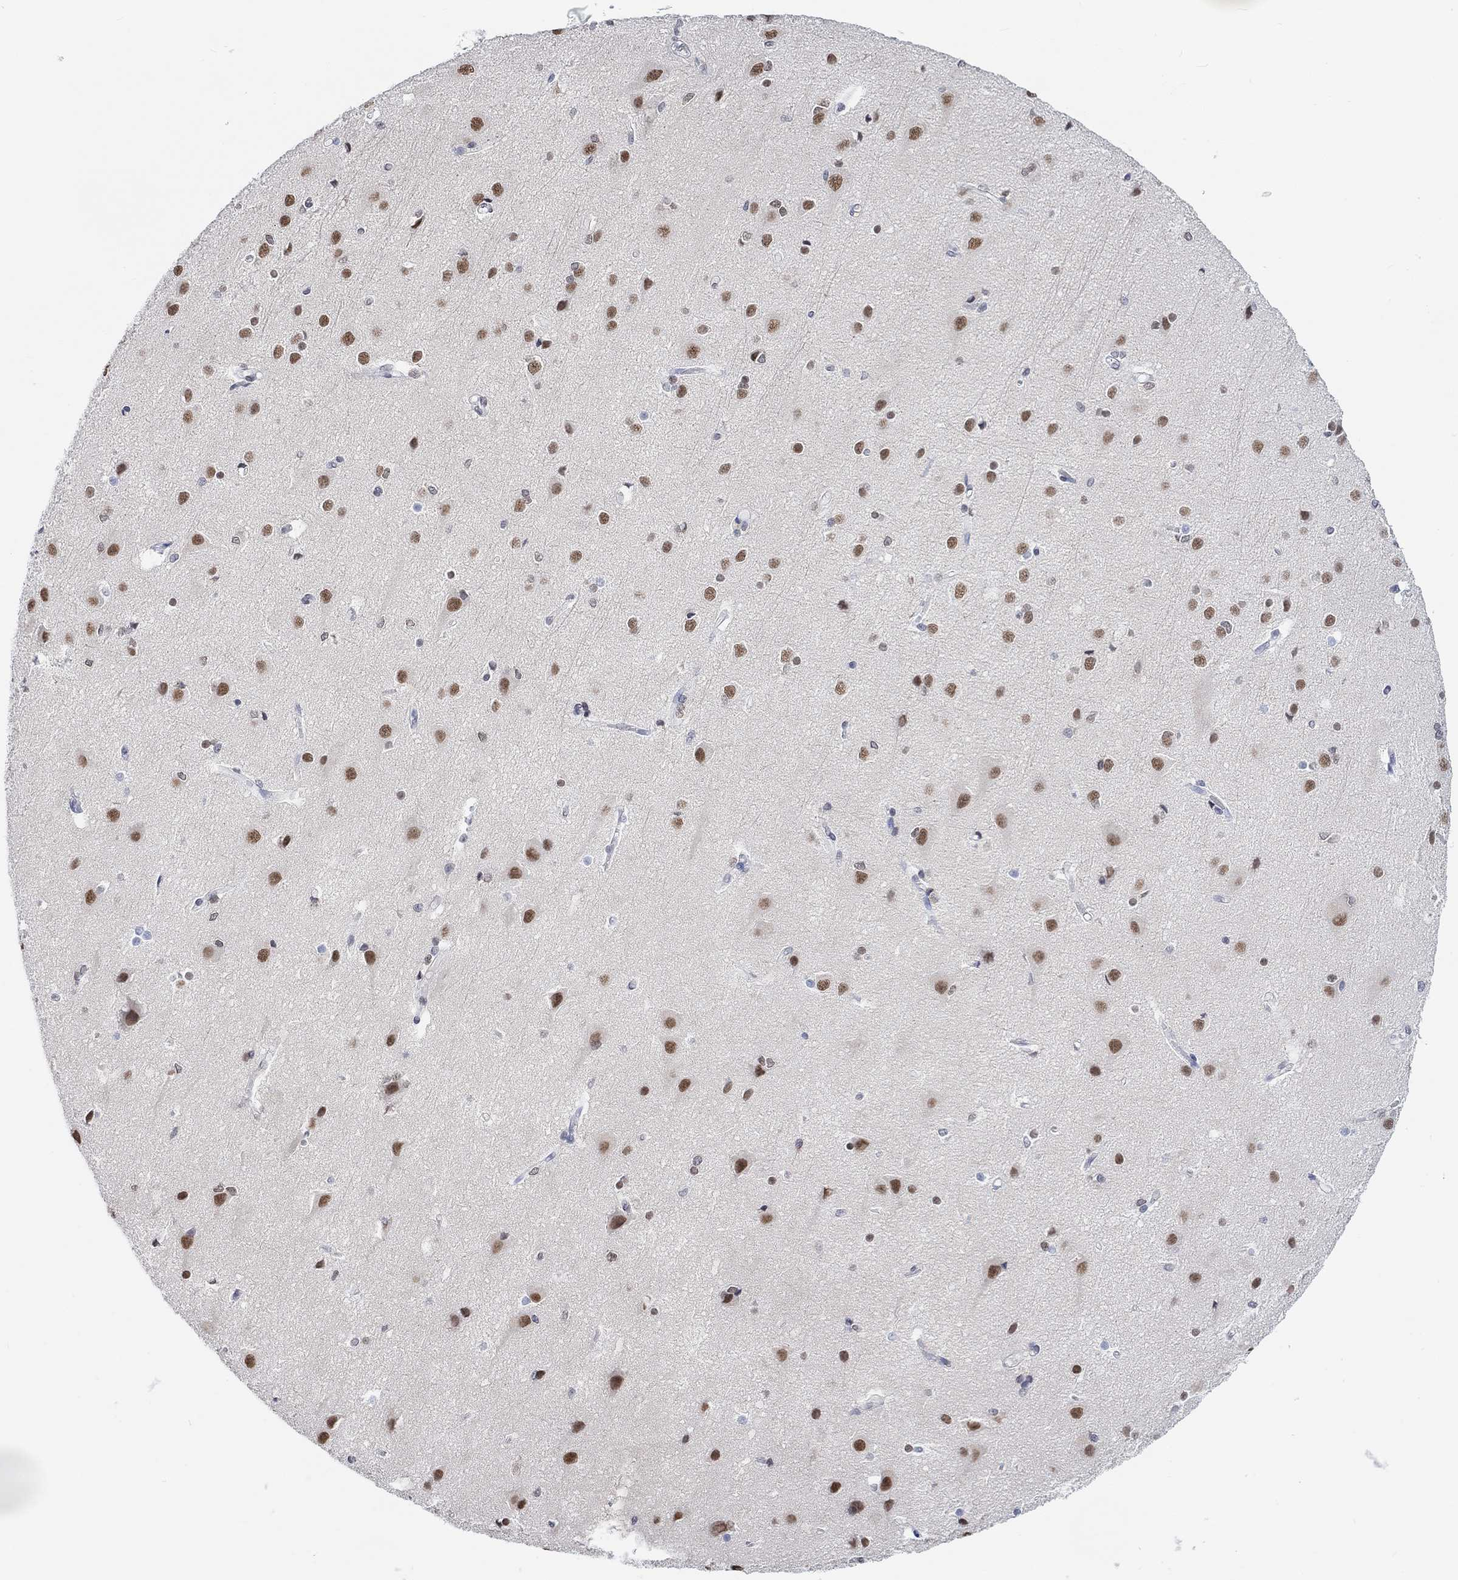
{"staining": {"intensity": "negative", "quantity": "none", "location": "none"}, "tissue": "cerebral cortex", "cell_type": "Endothelial cells", "image_type": "normal", "snomed": [{"axis": "morphology", "description": "Normal tissue, NOS"}, {"axis": "topography", "description": "Cerebral cortex"}], "caption": "Benign cerebral cortex was stained to show a protein in brown. There is no significant positivity in endothelial cells. (Brightfield microscopy of DAB immunohistochemistry (IHC) at high magnification).", "gene": "PURG", "patient": {"sex": "male", "age": 37}}